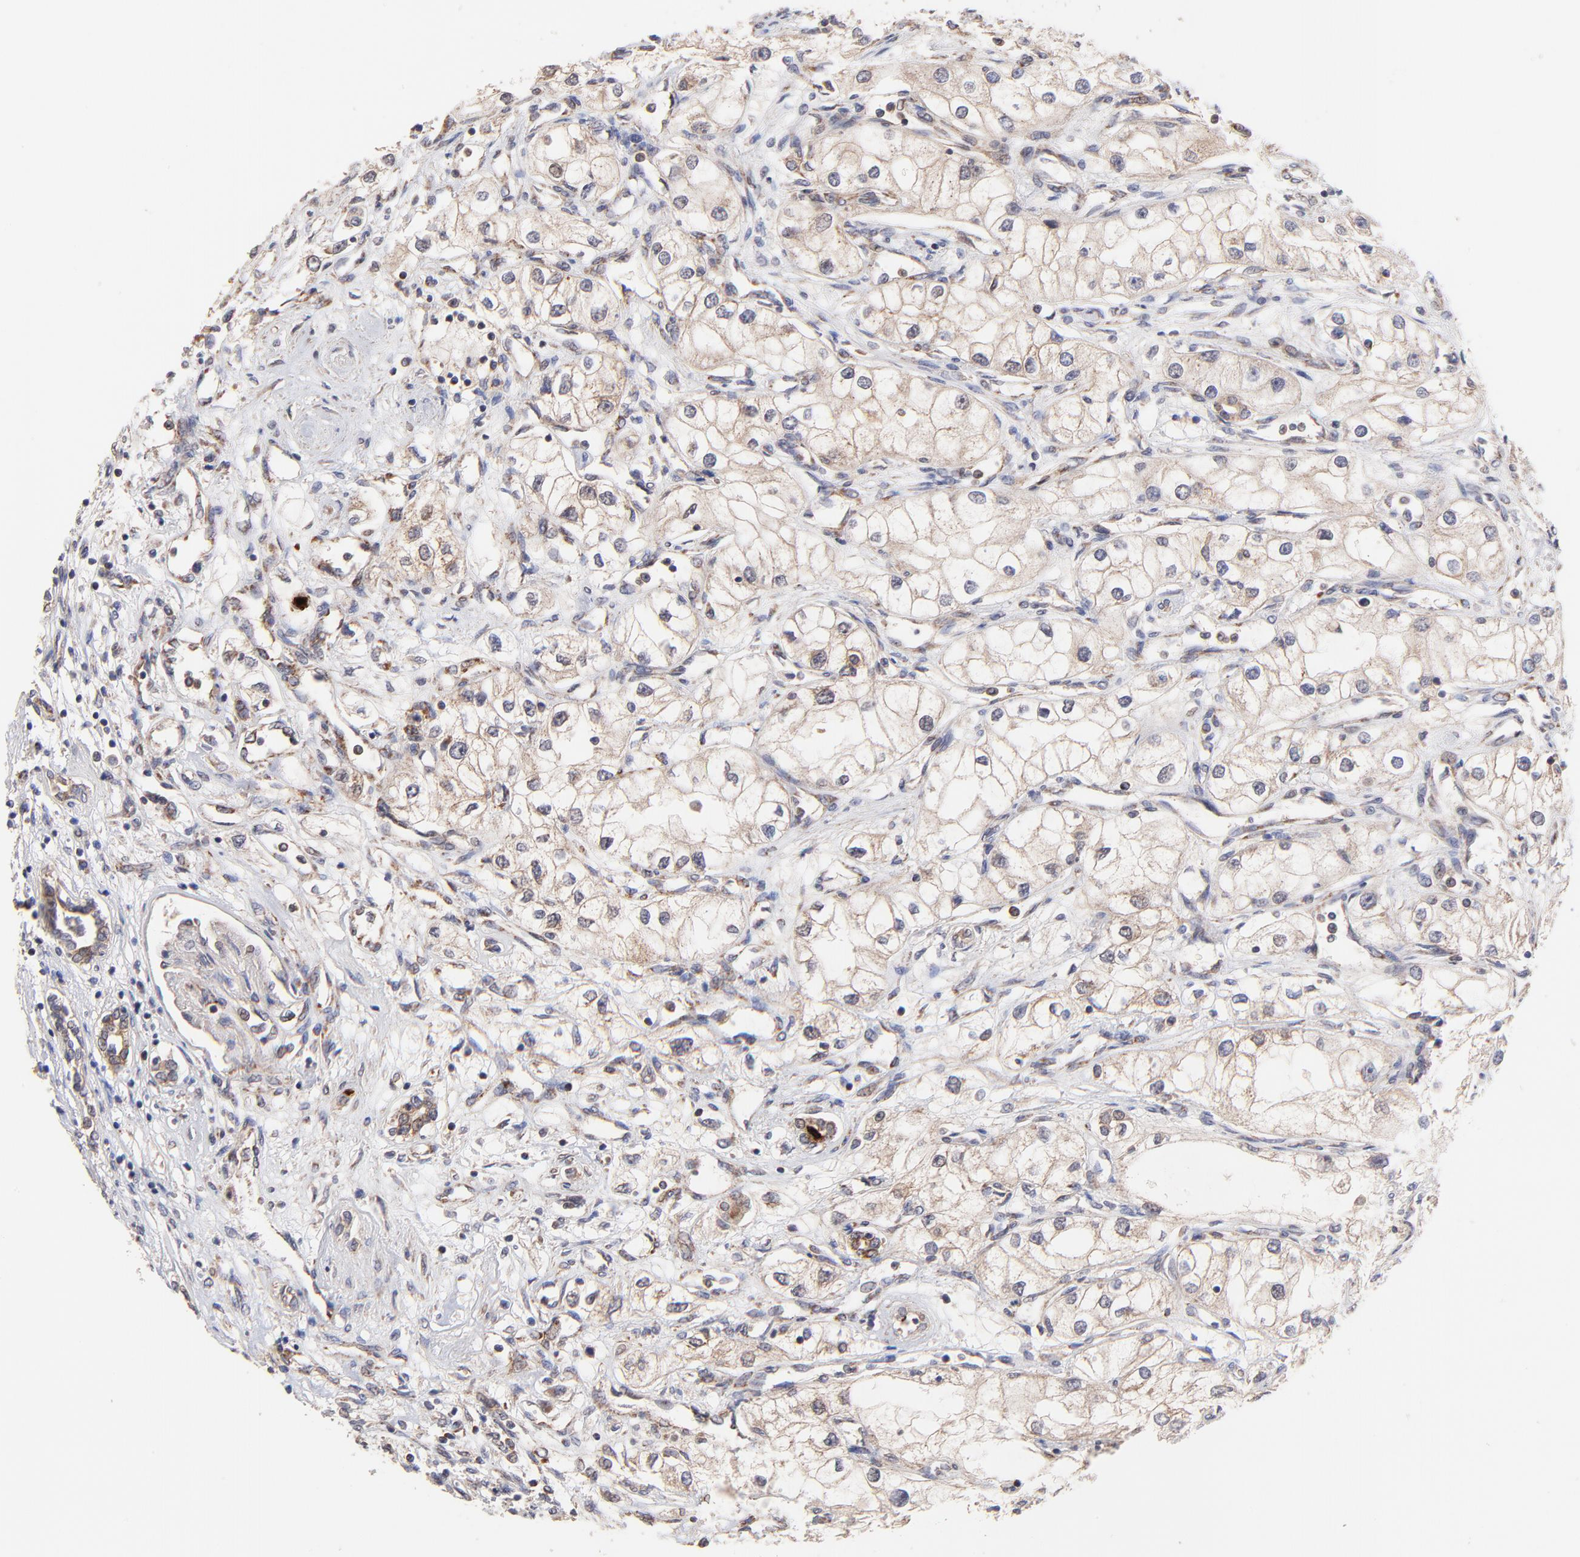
{"staining": {"intensity": "weak", "quantity": ">75%", "location": "cytoplasmic/membranous"}, "tissue": "renal cancer", "cell_type": "Tumor cells", "image_type": "cancer", "snomed": [{"axis": "morphology", "description": "Adenocarcinoma, NOS"}, {"axis": "topography", "description": "Kidney"}], "caption": "Protein analysis of adenocarcinoma (renal) tissue displays weak cytoplasmic/membranous positivity in about >75% of tumor cells.", "gene": "BAIAP2L2", "patient": {"sex": "male", "age": 57}}